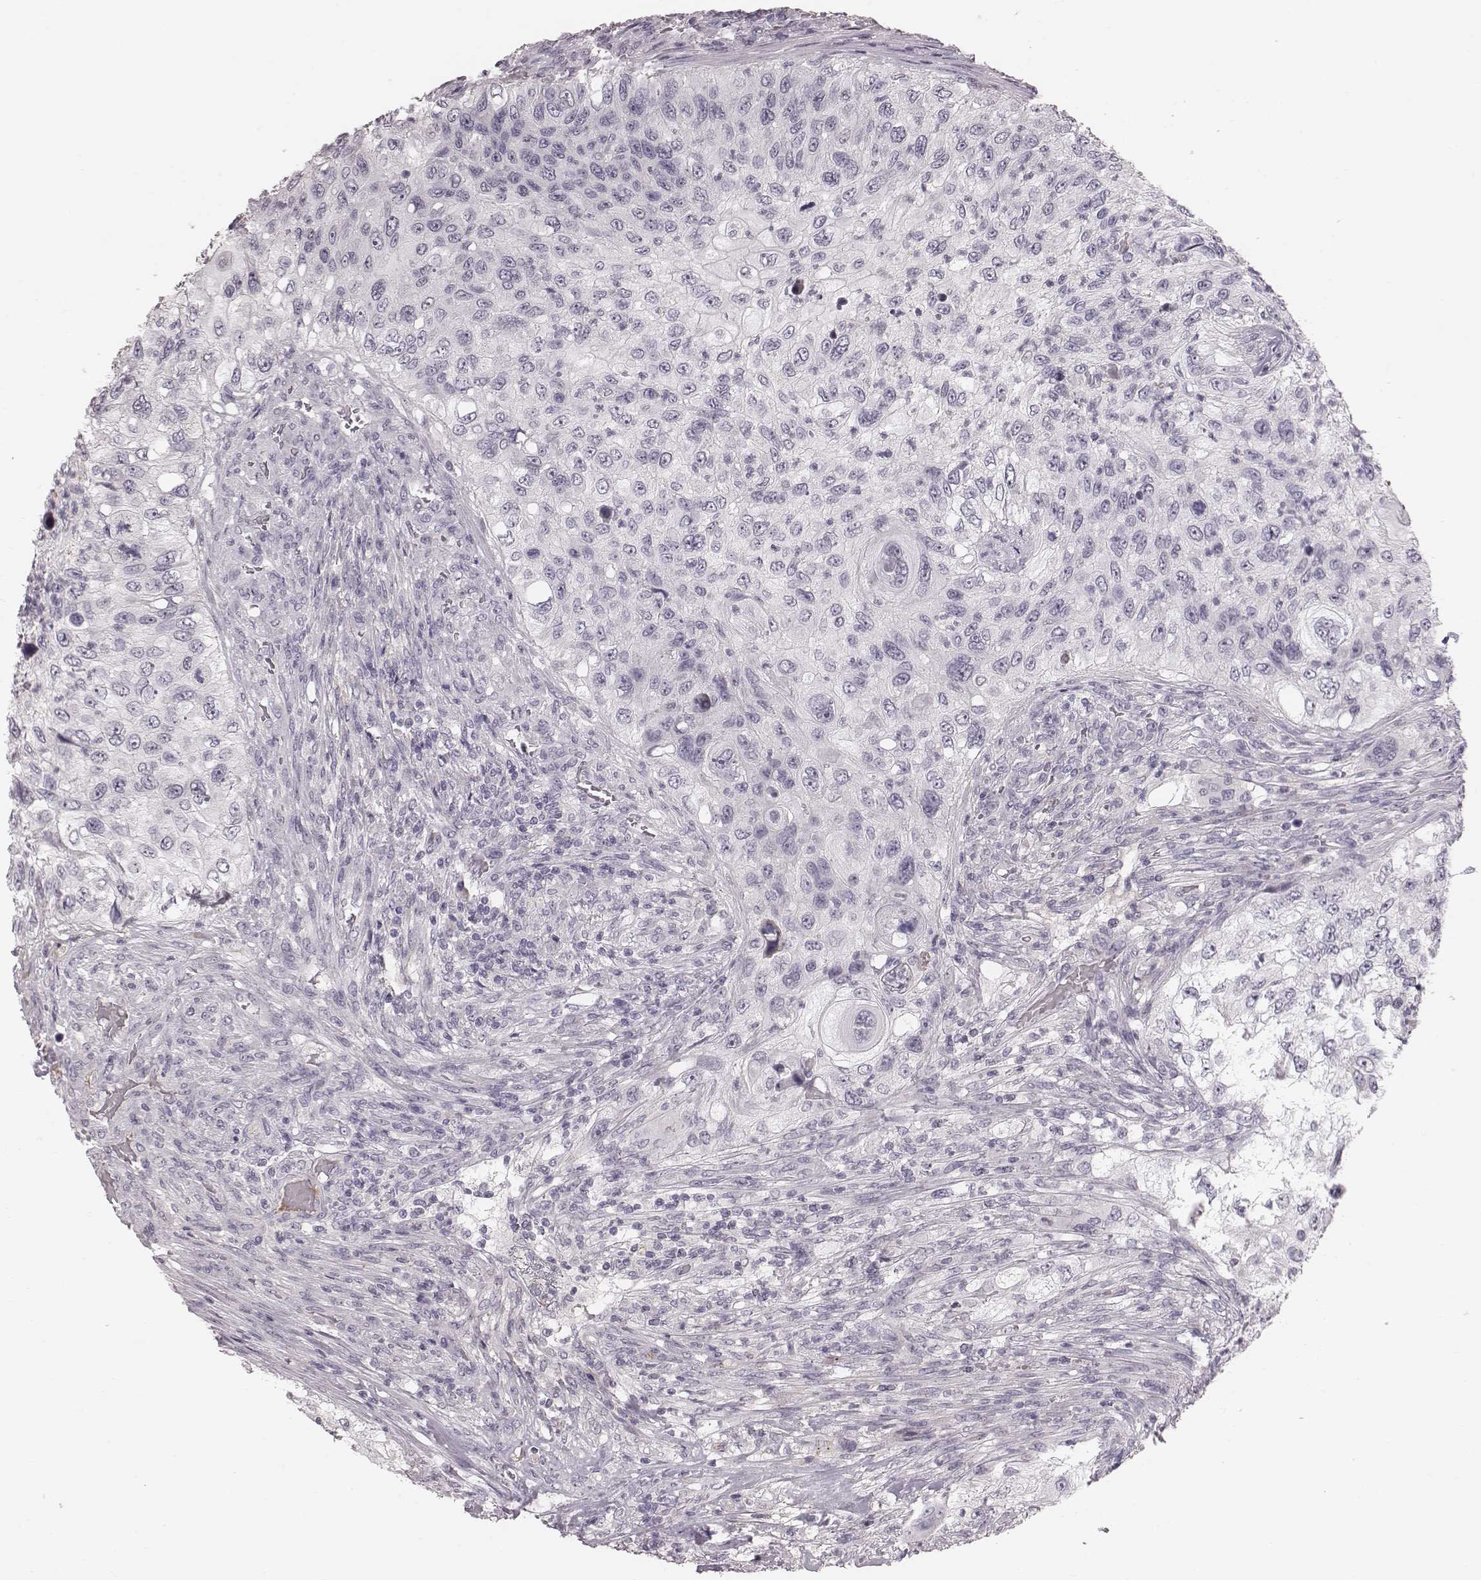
{"staining": {"intensity": "negative", "quantity": "none", "location": "none"}, "tissue": "urothelial cancer", "cell_type": "Tumor cells", "image_type": "cancer", "snomed": [{"axis": "morphology", "description": "Urothelial carcinoma, High grade"}, {"axis": "topography", "description": "Urinary bladder"}], "caption": "This is an immunohistochemistry (IHC) micrograph of human urothelial carcinoma (high-grade). There is no staining in tumor cells.", "gene": "CFTR", "patient": {"sex": "female", "age": 60}}